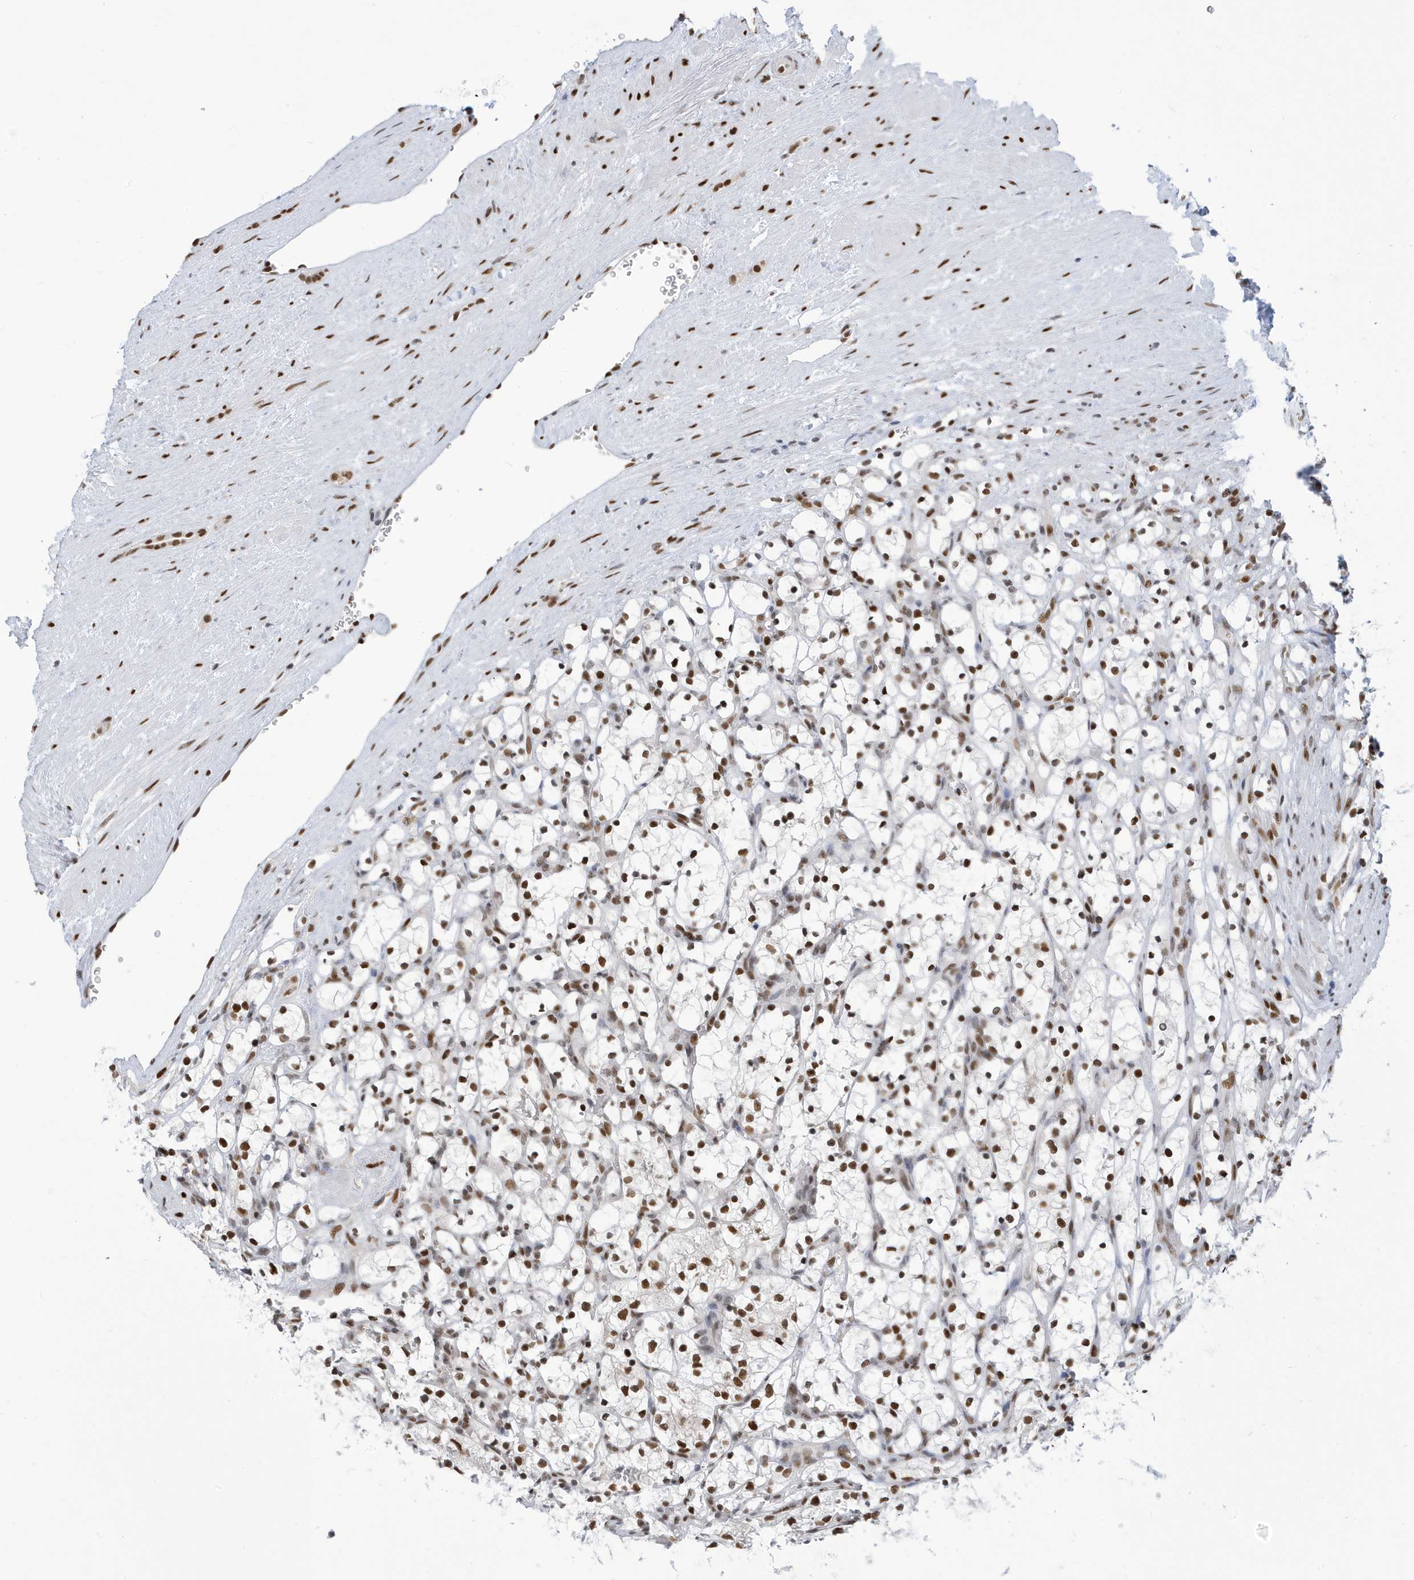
{"staining": {"intensity": "strong", "quantity": ">75%", "location": "nuclear"}, "tissue": "renal cancer", "cell_type": "Tumor cells", "image_type": "cancer", "snomed": [{"axis": "morphology", "description": "Adenocarcinoma, NOS"}, {"axis": "topography", "description": "Kidney"}], "caption": "Immunohistochemistry image of renal cancer (adenocarcinoma) stained for a protein (brown), which shows high levels of strong nuclear expression in about >75% of tumor cells.", "gene": "PCYT1A", "patient": {"sex": "female", "age": 69}}